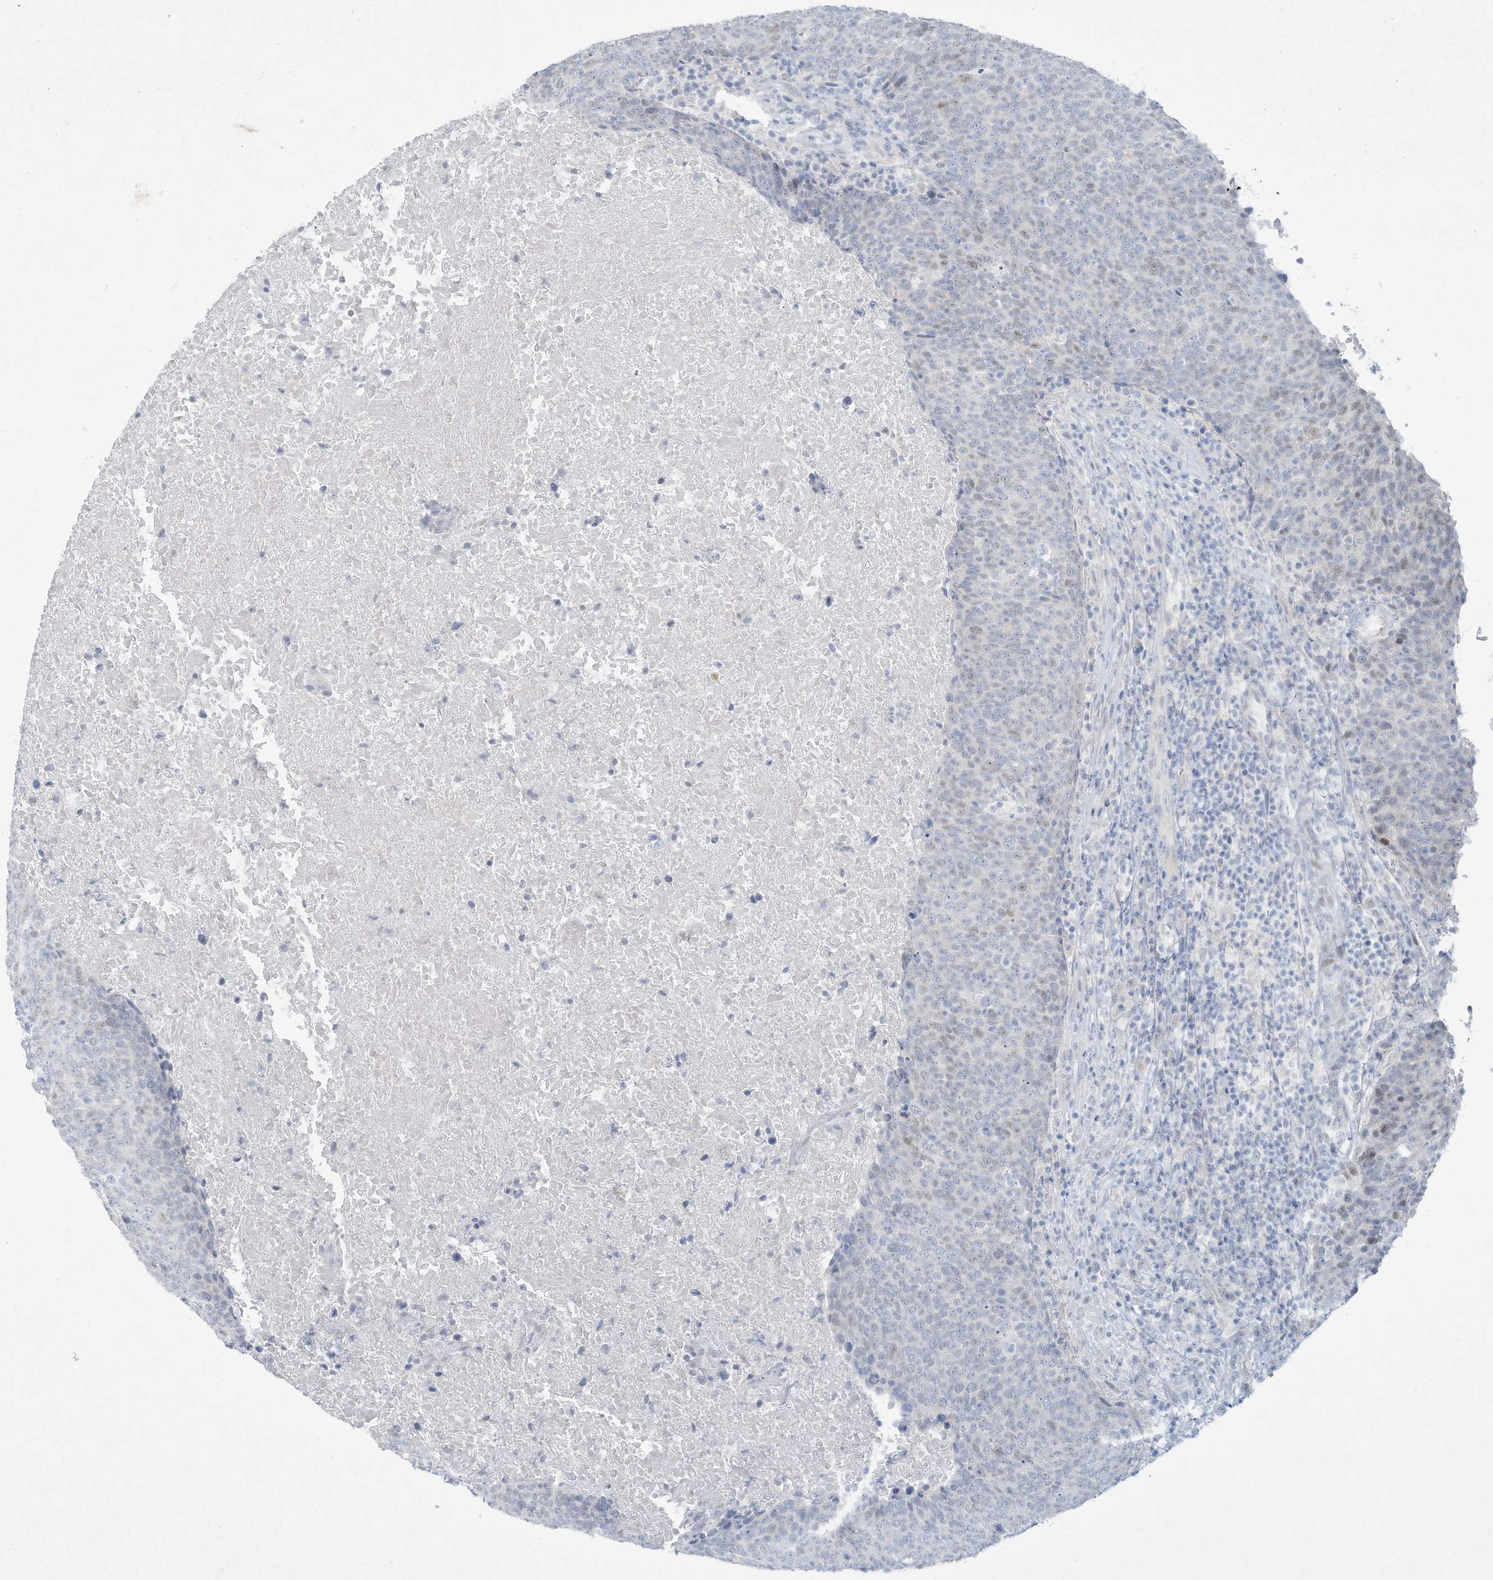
{"staining": {"intensity": "negative", "quantity": "none", "location": "none"}, "tissue": "head and neck cancer", "cell_type": "Tumor cells", "image_type": "cancer", "snomed": [{"axis": "morphology", "description": "Squamous cell carcinoma, NOS"}, {"axis": "morphology", "description": "Squamous cell carcinoma, metastatic, NOS"}, {"axis": "topography", "description": "Lymph node"}, {"axis": "topography", "description": "Head-Neck"}], "caption": "Immunohistochemistry of human head and neck cancer (metastatic squamous cell carcinoma) shows no staining in tumor cells. The staining was performed using DAB to visualize the protein expression in brown, while the nuclei were stained in blue with hematoxylin (Magnification: 20x).", "gene": "PAX6", "patient": {"sex": "male", "age": 62}}